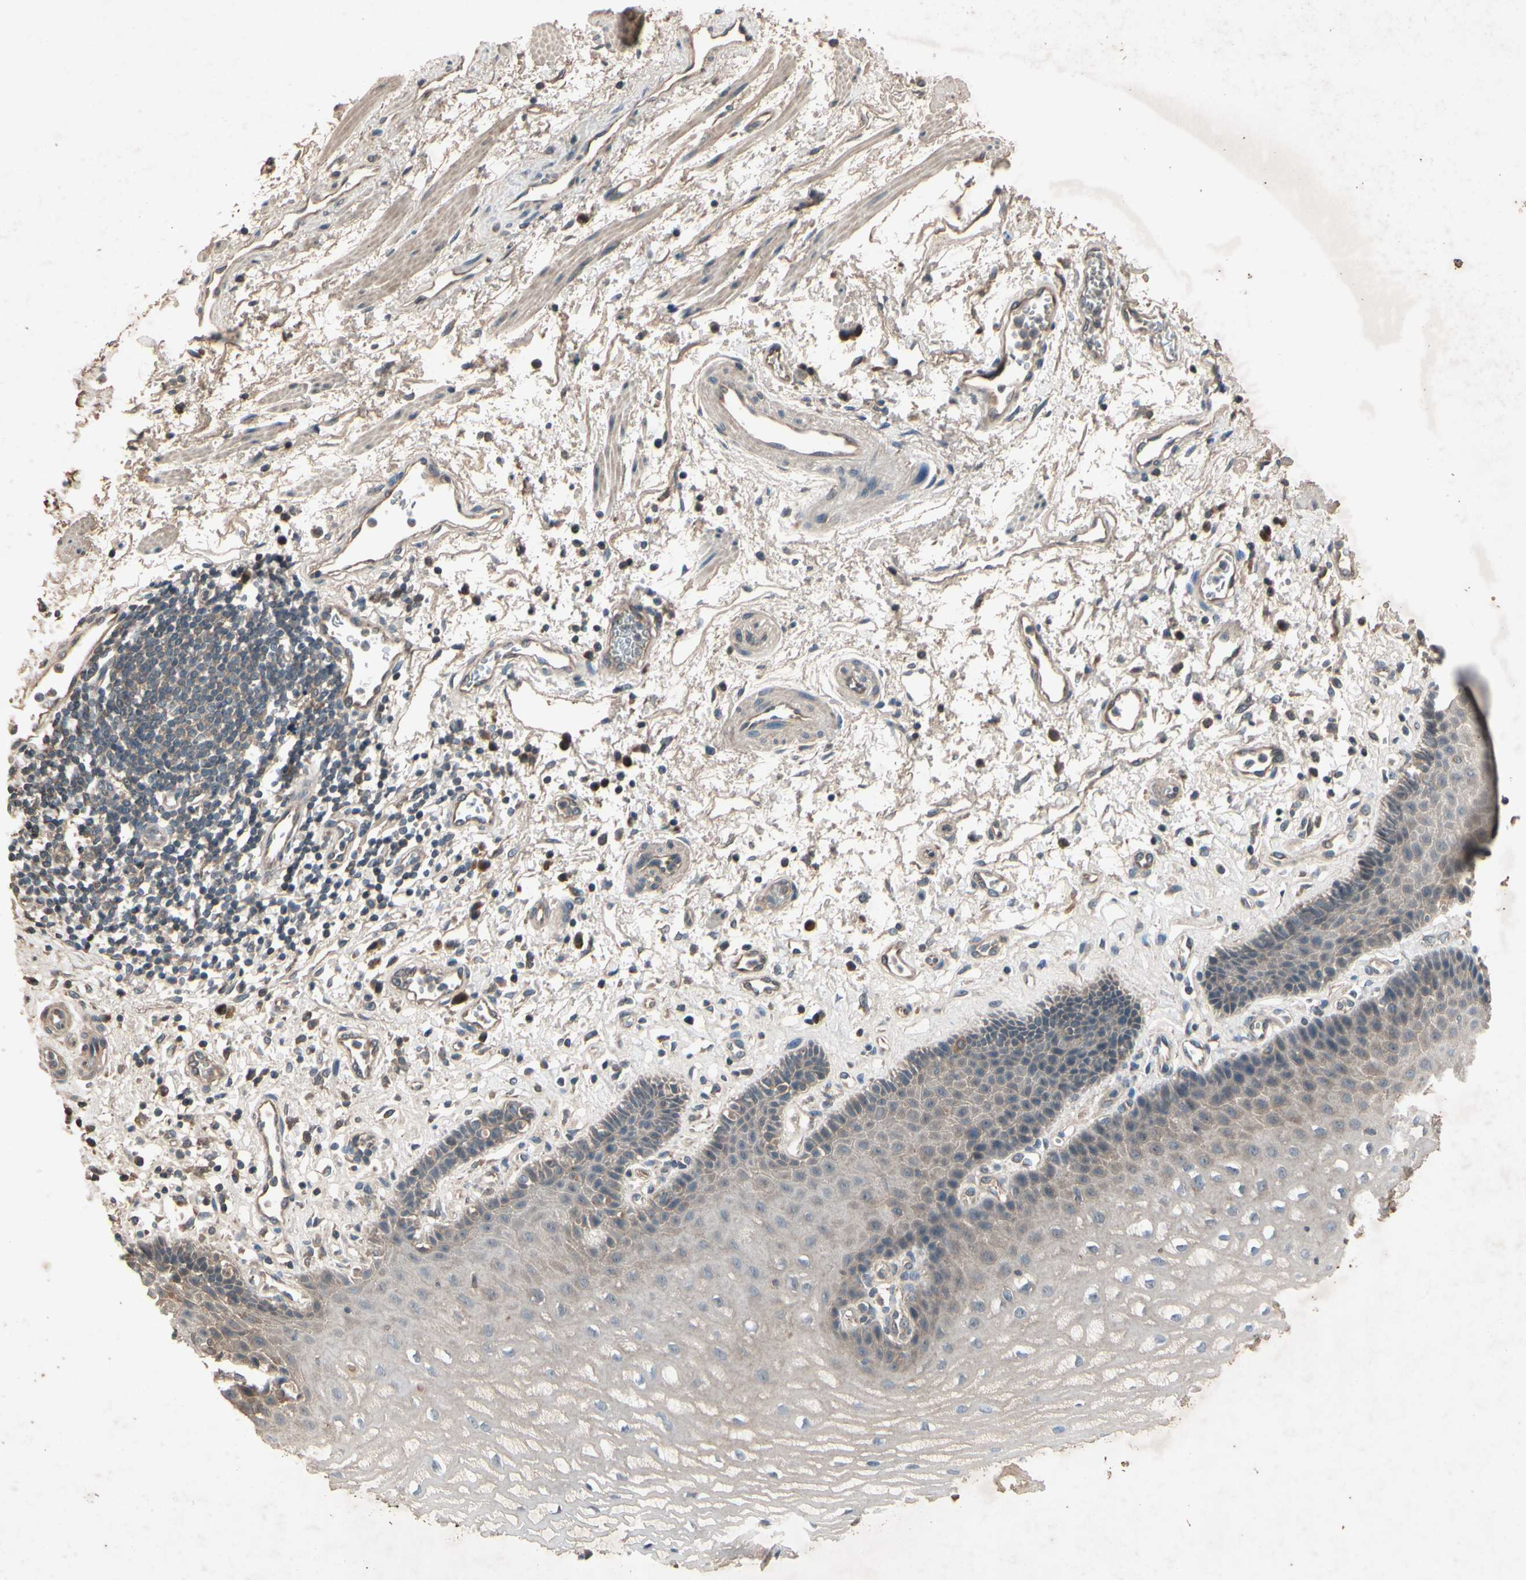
{"staining": {"intensity": "weak", "quantity": ">75%", "location": "cytoplasmic/membranous"}, "tissue": "esophagus", "cell_type": "Squamous epithelial cells", "image_type": "normal", "snomed": [{"axis": "morphology", "description": "Normal tissue, NOS"}, {"axis": "topography", "description": "Esophagus"}], "caption": "Approximately >75% of squamous epithelial cells in unremarkable human esophagus reveal weak cytoplasmic/membranous protein expression as visualized by brown immunohistochemical staining.", "gene": "NSF", "patient": {"sex": "male", "age": 54}}